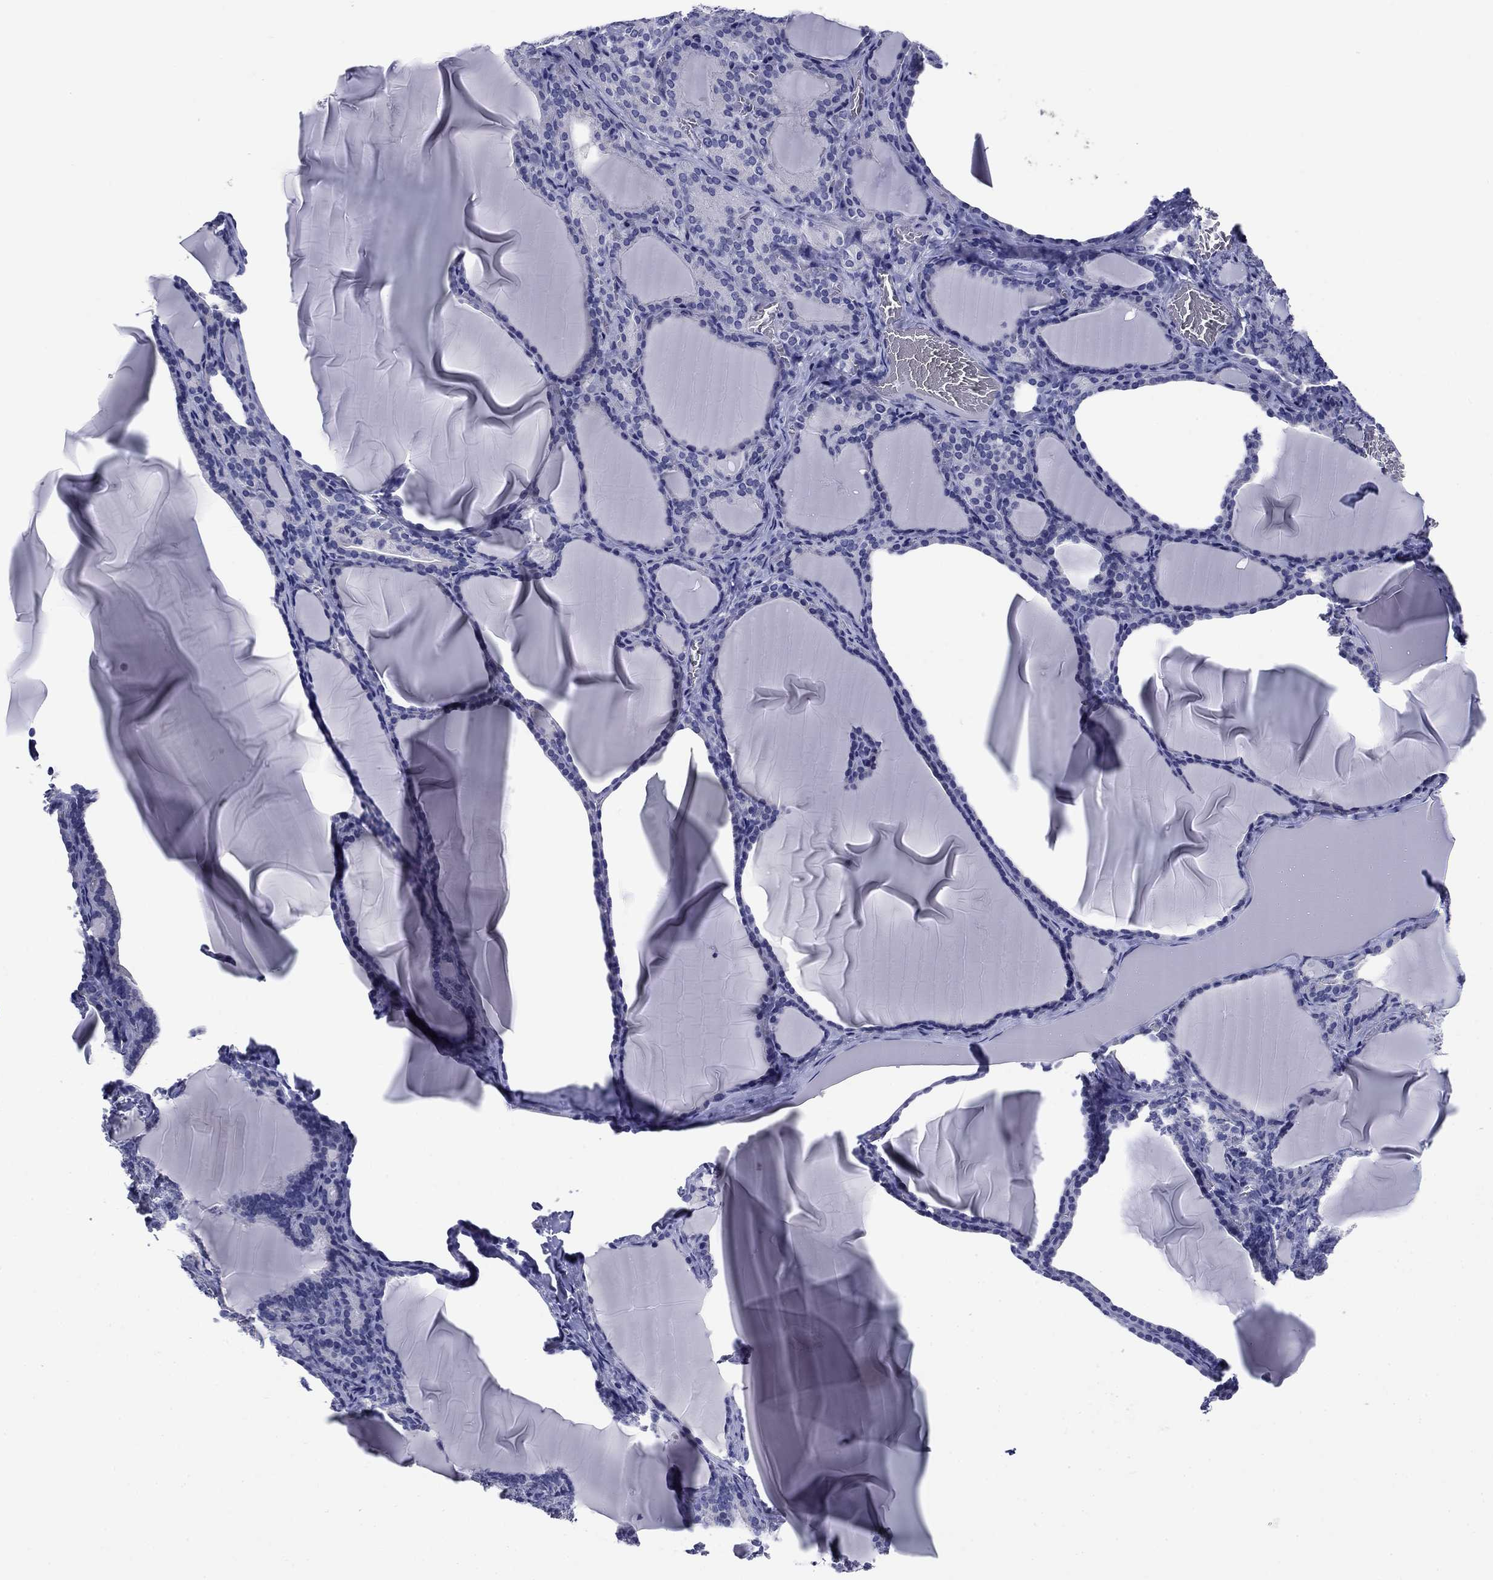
{"staining": {"intensity": "negative", "quantity": "none", "location": "none"}, "tissue": "thyroid gland", "cell_type": "Glandular cells", "image_type": "normal", "snomed": [{"axis": "morphology", "description": "Normal tissue, NOS"}, {"axis": "morphology", "description": "Hyperplasia, NOS"}, {"axis": "topography", "description": "Thyroid gland"}], "caption": "A high-resolution photomicrograph shows immunohistochemistry staining of normal thyroid gland, which exhibits no significant positivity in glandular cells. (Immunohistochemistry (ihc), brightfield microscopy, high magnification).", "gene": "PRKCG", "patient": {"sex": "female", "age": 27}}